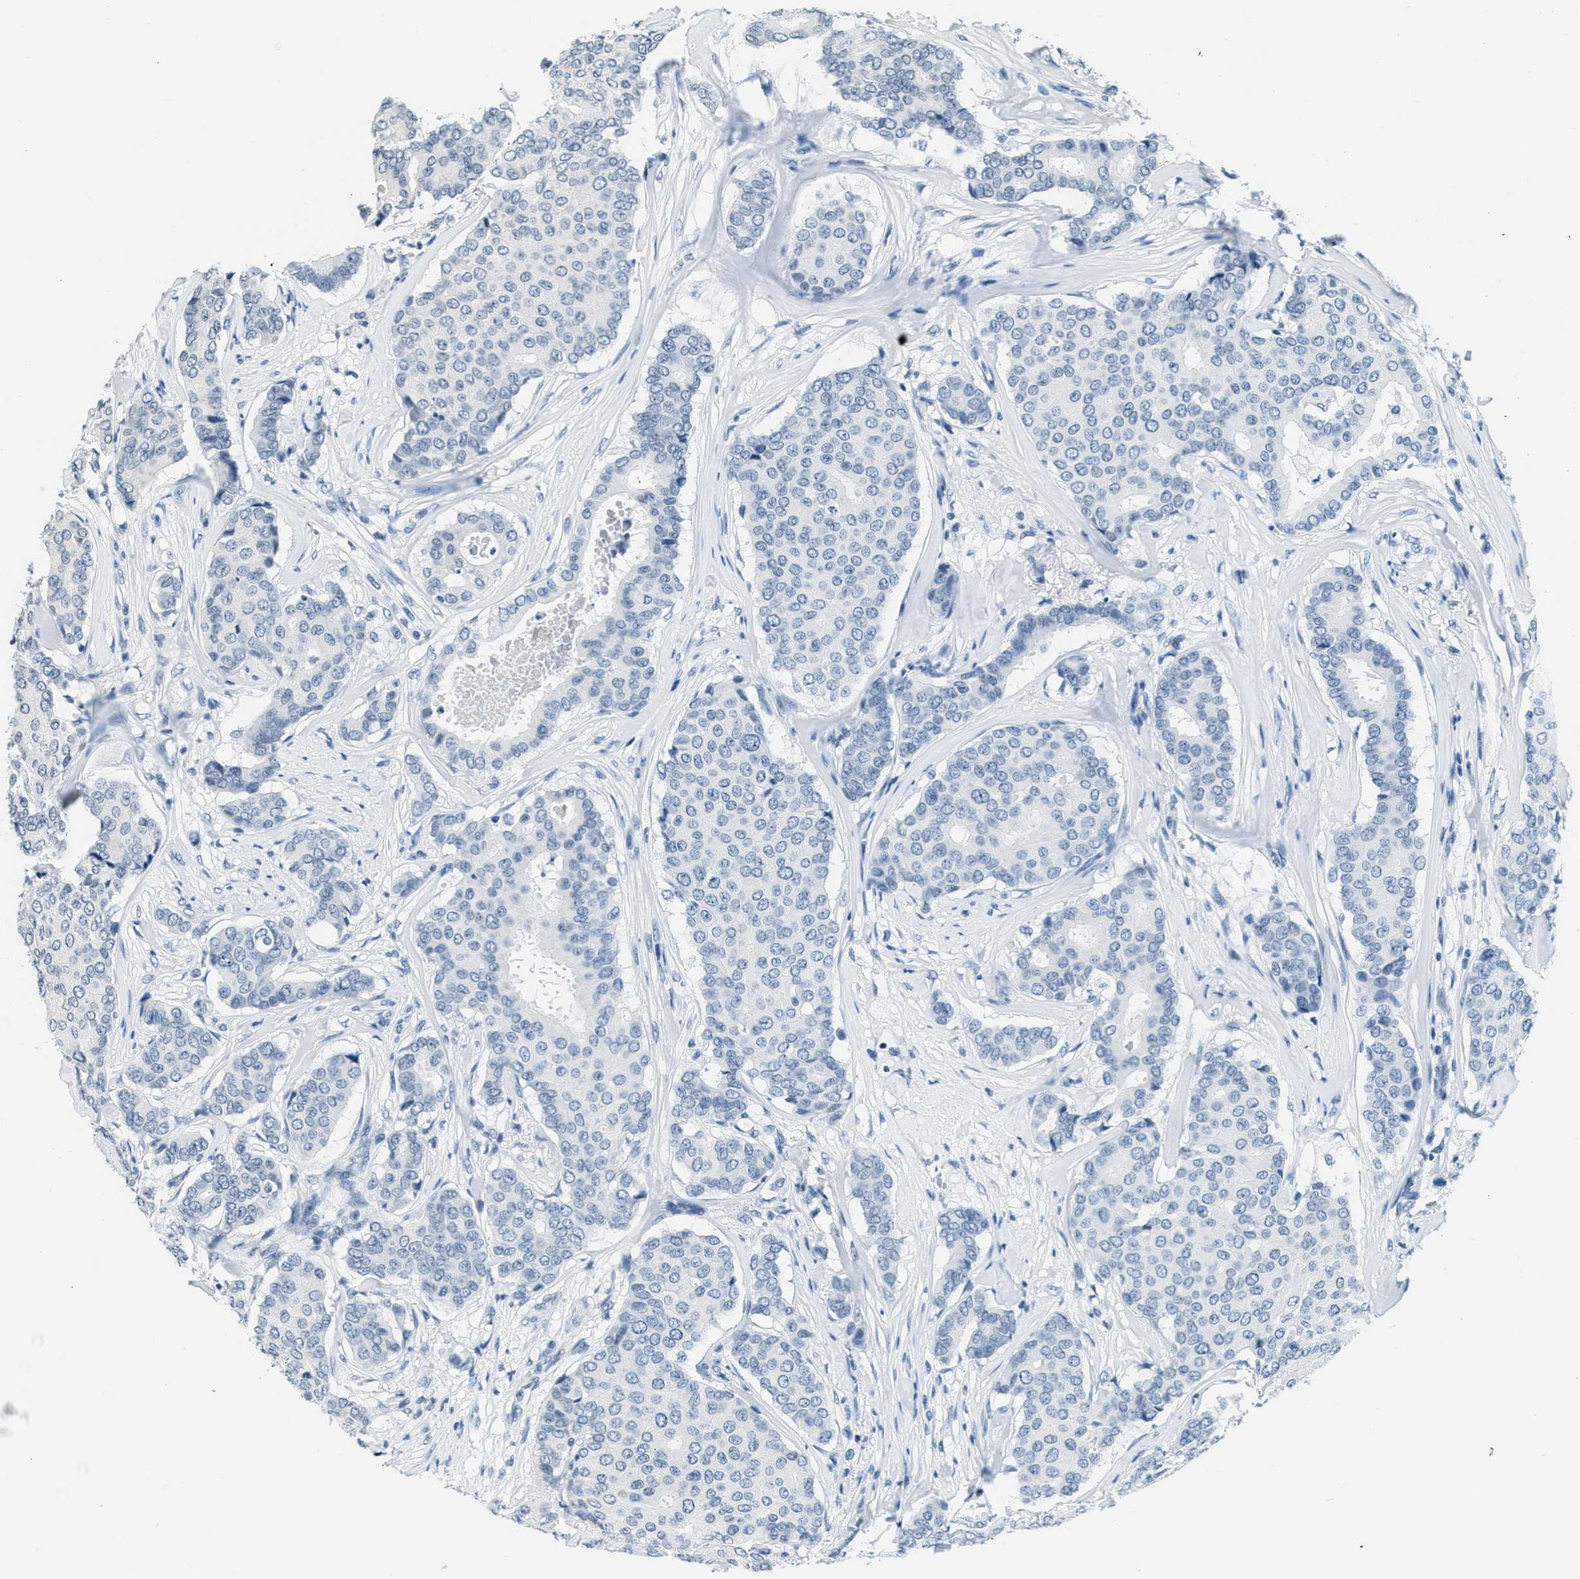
{"staining": {"intensity": "negative", "quantity": "none", "location": "none"}, "tissue": "breast cancer", "cell_type": "Tumor cells", "image_type": "cancer", "snomed": [{"axis": "morphology", "description": "Duct carcinoma"}, {"axis": "topography", "description": "Breast"}], "caption": "Breast cancer (intraductal carcinoma) stained for a protein using immunohistochemistry shows no expression tumor cells.", "gene": "CA4", "patient": {"sex": "female", "age": 75}}